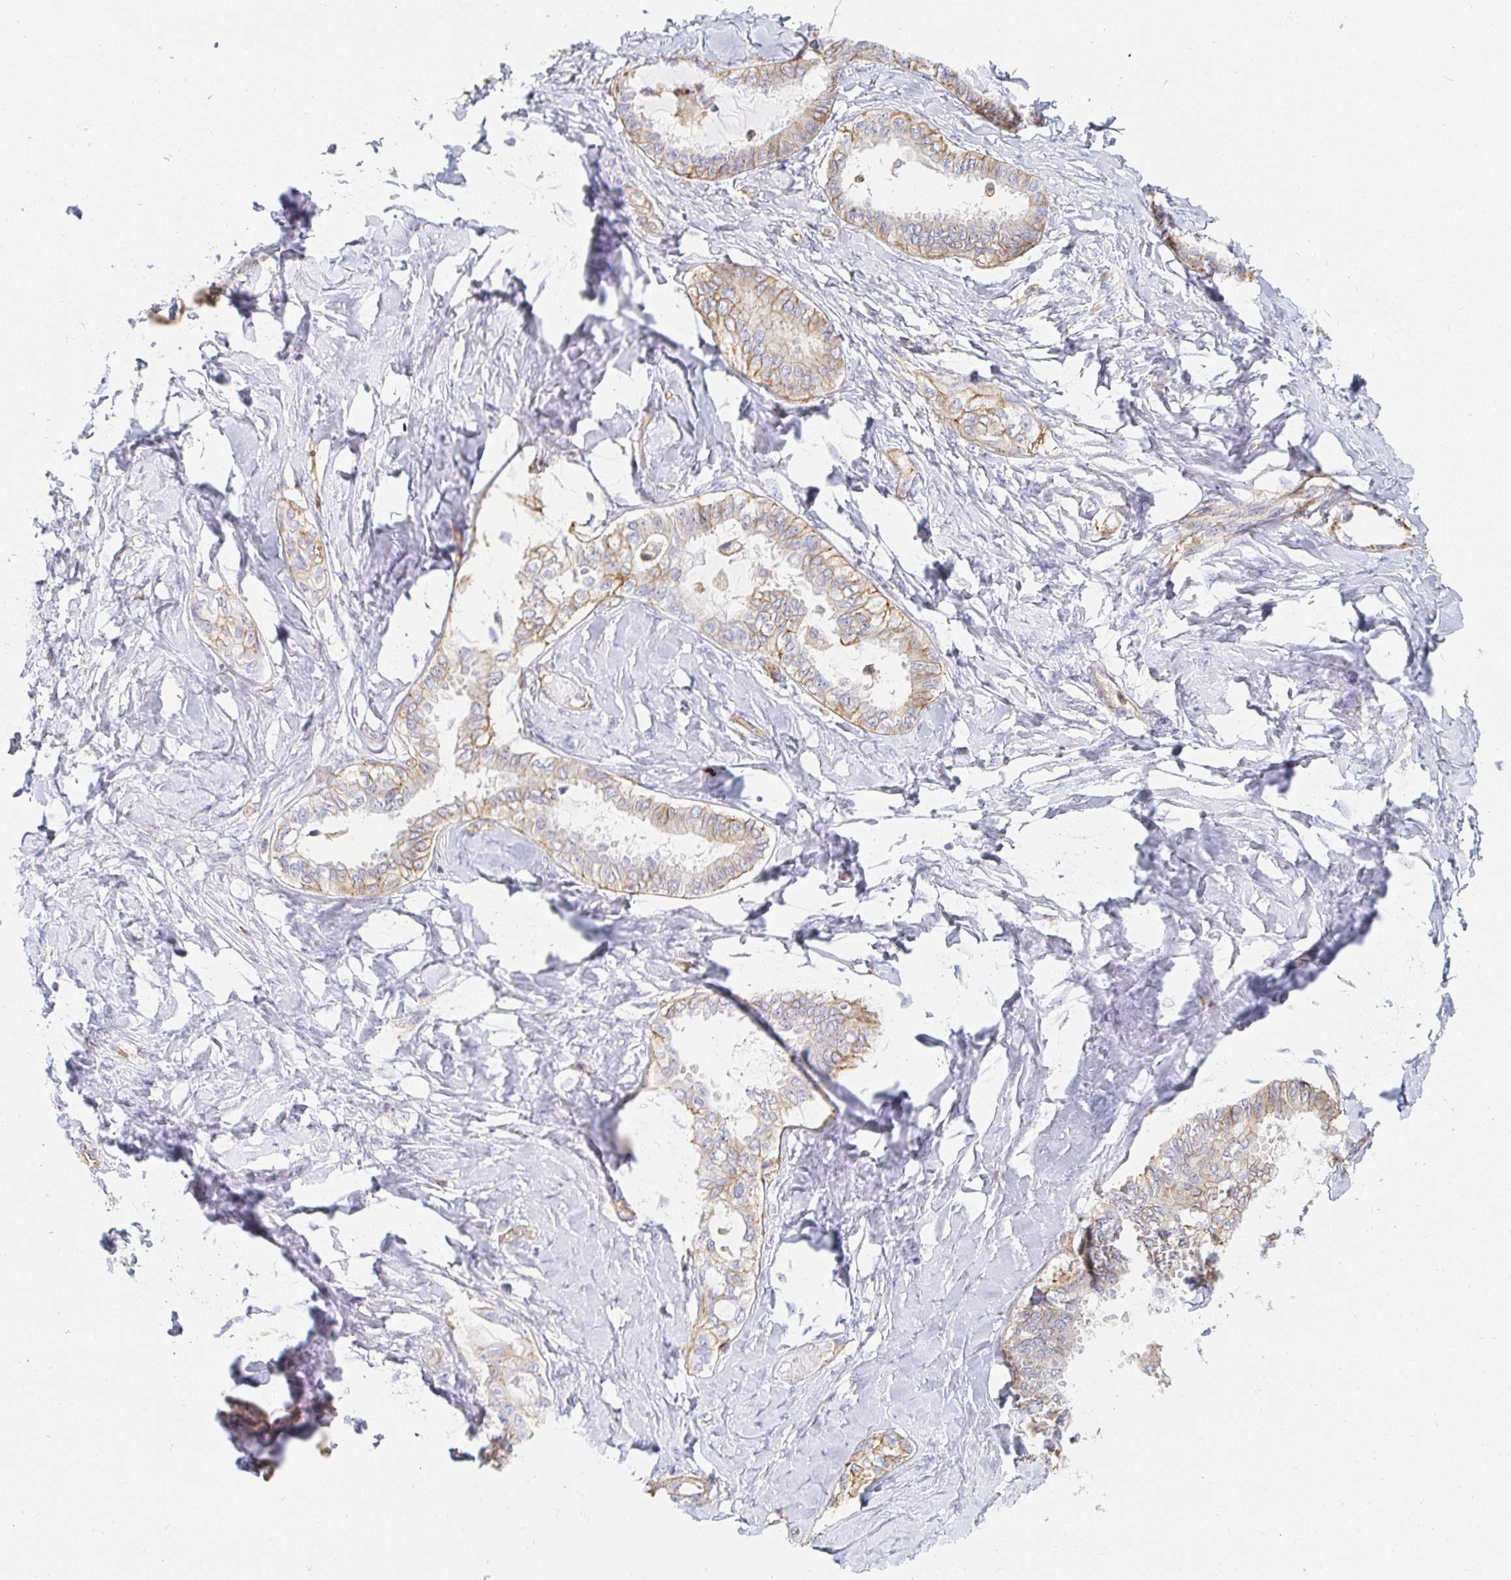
{"staining": {"intensity": "moderate", "quantity": "<25%", "location": "cytoplasmic/membranous"}, "tissue": "ovarian cancer", "cell_type": "Tumor cells", "image_type": "cancer", "snomed": [{"axis": "morphology", "description": "Carcinoma, endometroid"}, {"axis": "topography", "description": "Ovary"}], "caption": "Tumor cells show low levels of moderate cytoplasmic/membranous staining in approximately <25% of cells in human ovarian cancer (endometroid carcinoma).", "gene": "TSPAN19", "patient": {"sex": "female", "age": 70}}